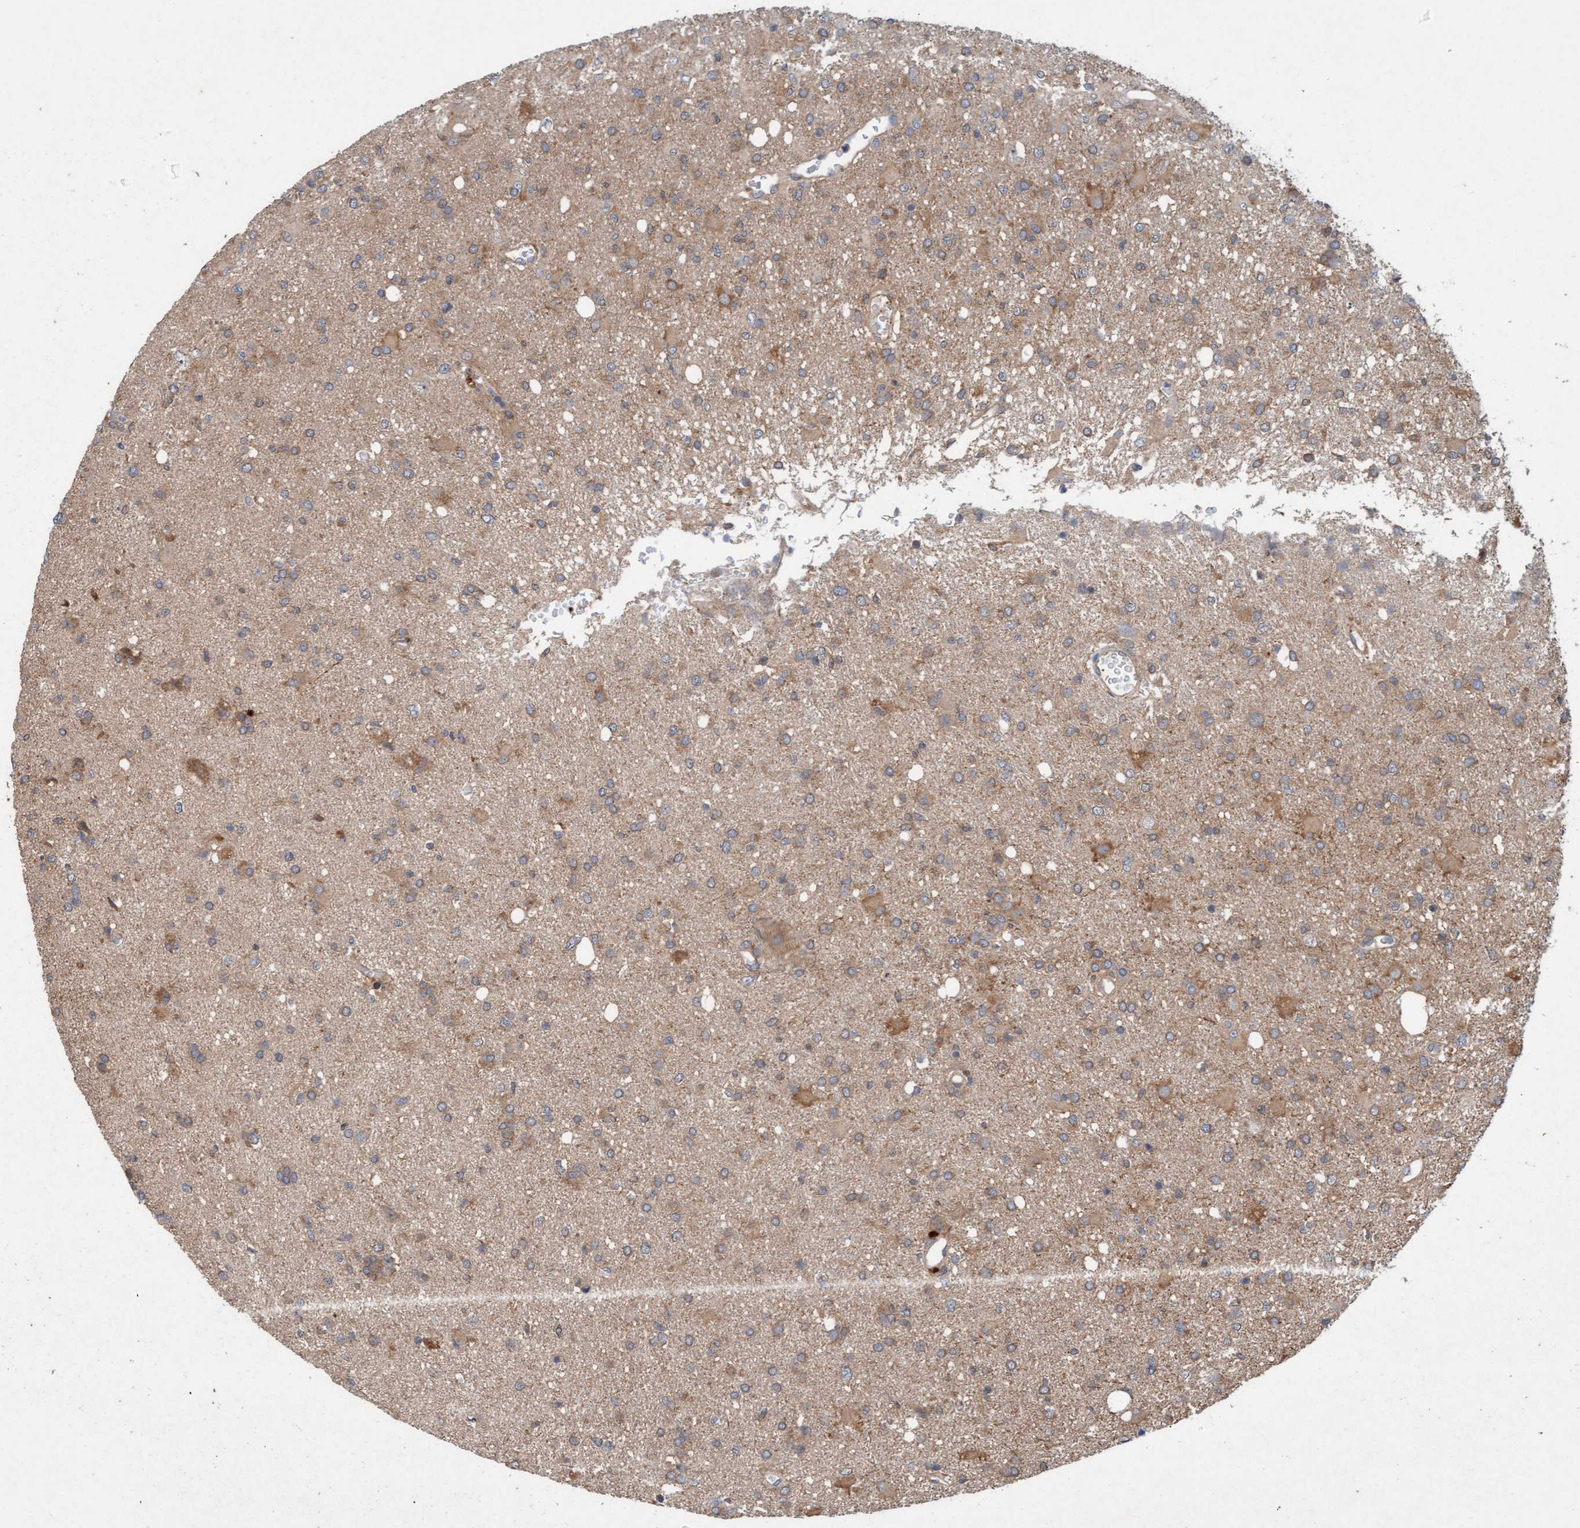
{"staining": {"intensity": "weak", "quantity": ">75%", "location": "cytoplasmic/membranous"}, "tissue": "glioma", "cell_type": "Tumor cells", "image_type": "cancer", "snomed": [{"axis": "morphology", "description": "Glioma, malignant, High grade"}, {"axis": "topography", "description": "Brain"}], "caption": "Malignant high-grade glioma stained with IHC exhibits weak cytoplasmic/membranous positivity in approximately >75% of tumor cells. The protein of interest is stained brown, and the nuclei are stained in blue (DAB (3,3'-diaminobenzidine) IHC with brightfield microscopy, high magnification).", "gene": "MLXIP", "patient": {"sex": "female", "age": 57}}